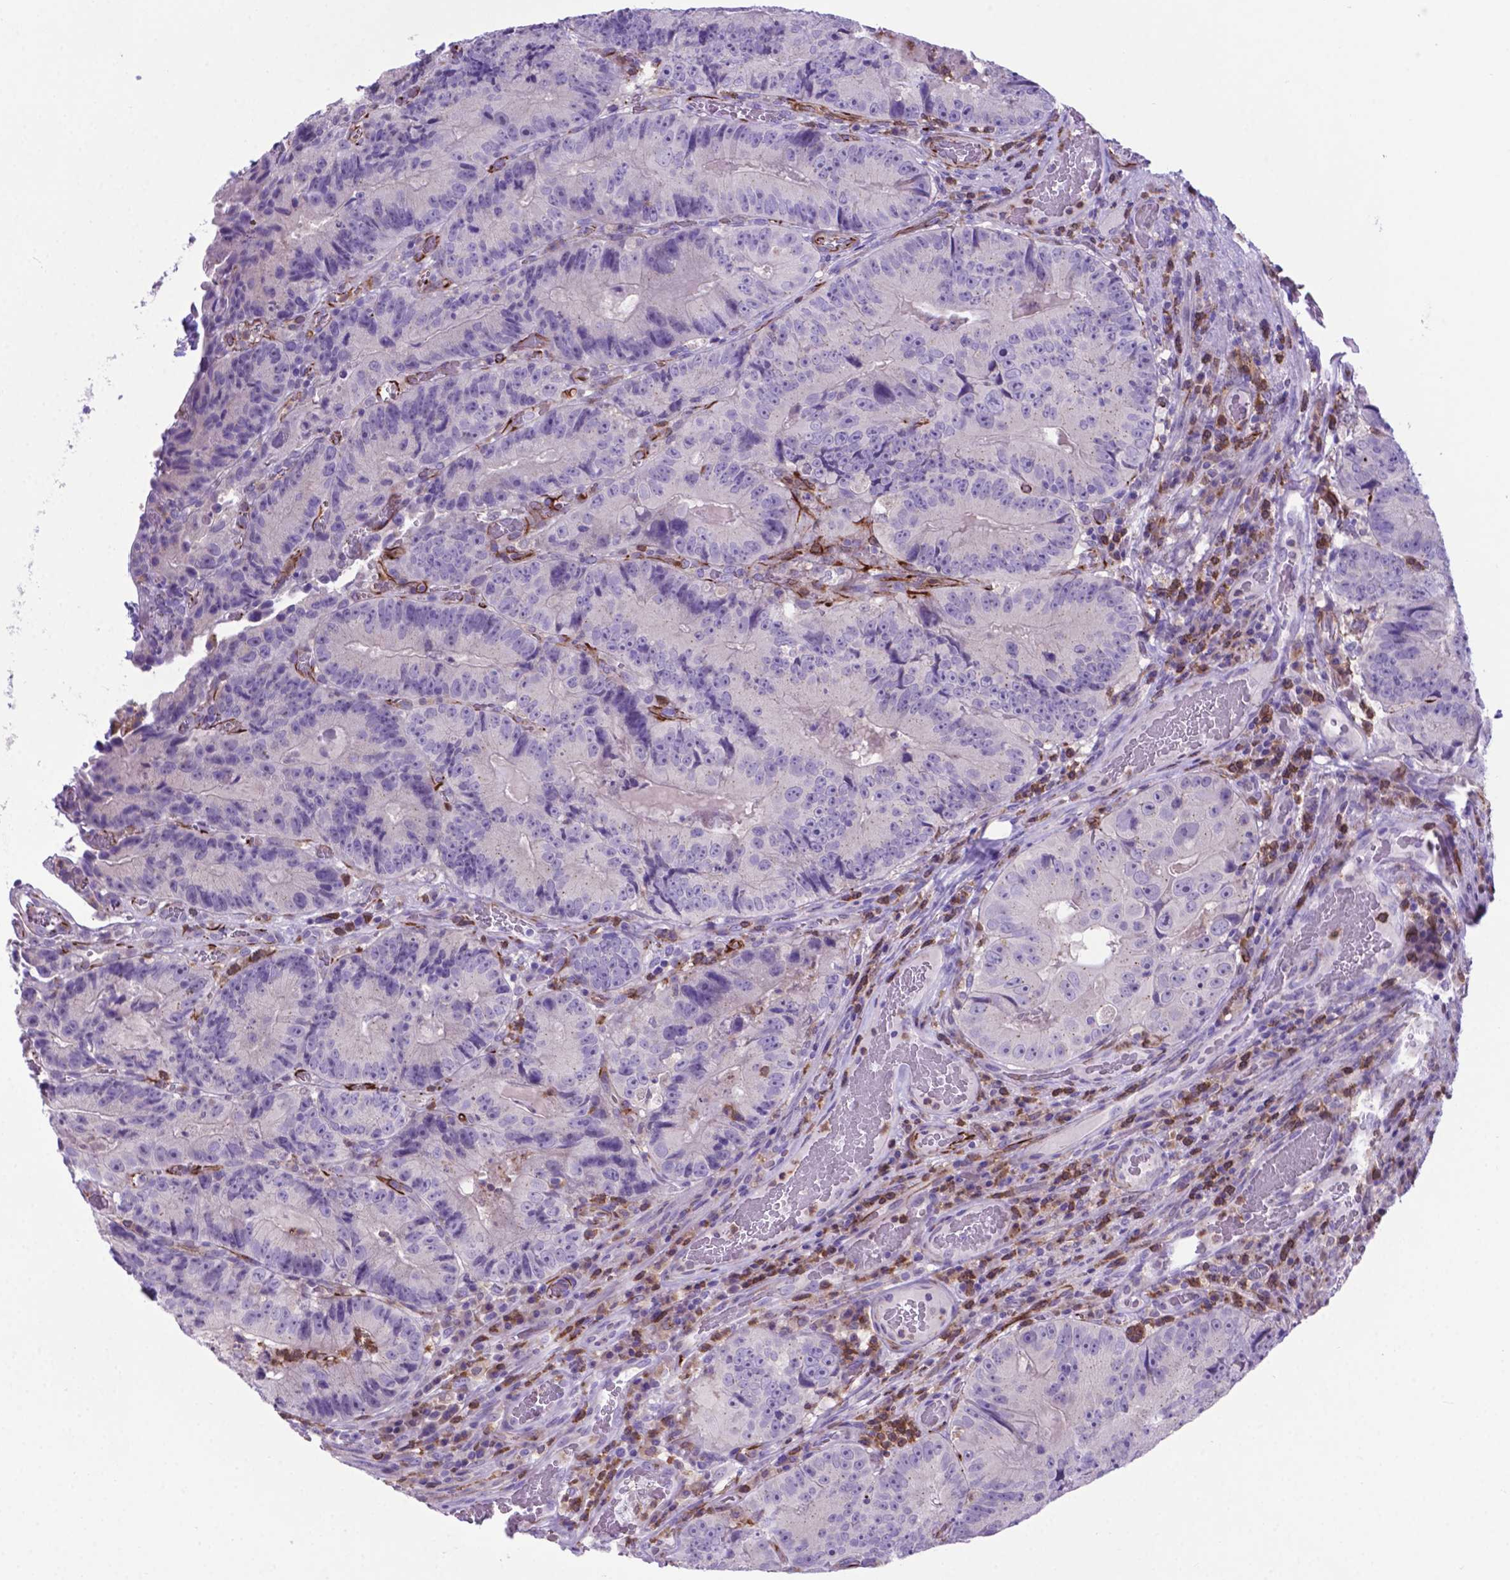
{"staining": {"intensity": "negative", "quantity": "none", "location": "none"}, "tissue": "colorectal cancer", "cell_type": "Tumor cells", "image_type": "cancer", "snomed": [{"axis": "morphology", "description": "Adenocarcinoma, NOS"}, {"axis": "topography", "description": "Colon"}], "caption": "This micrograph is of colorectal adenocarcinoma stained with immunohistochemistry (IHC) to label a protein in brown with the nuclei are counter-stained blue. There is no expression in tumor cells.", "gene": "LZTR1", "patient": {"sex": "female", "age": 86}}